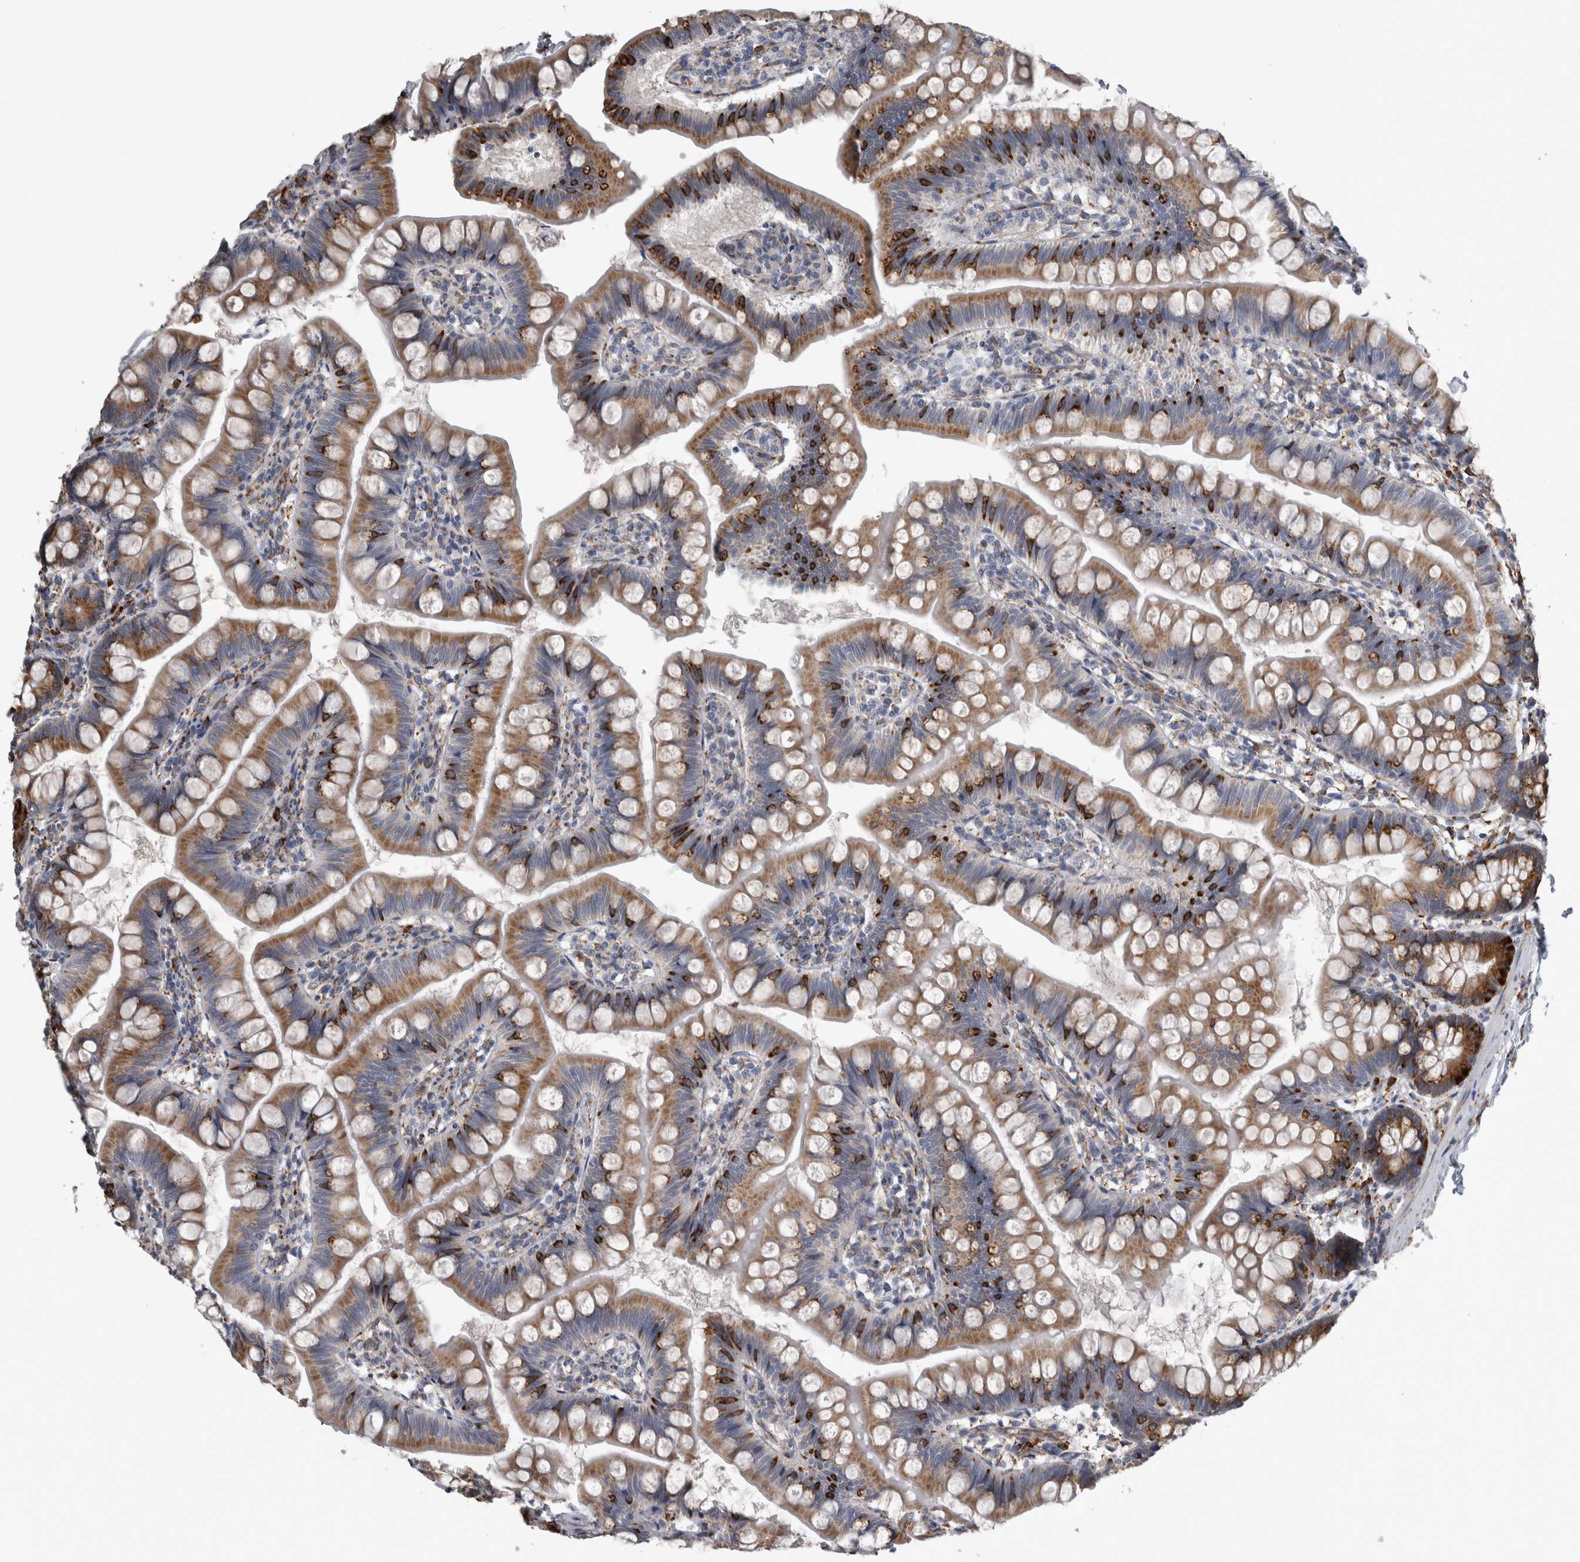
{"staining": {"intensity": "strong", "quantity": ">75%", "location": "cytoplasmic/membranous"}, "tissue": "small intestine", "cell_type": "Glandular cells", "image_type": "normal", "snomed": [{"axis": "morphology", "description": "Normal tissue, NOS"}, {"axis": "topography", "description": "Small intestine"}], "caption": "This image demonstrates immunohistochemistry staining of benign human small intestine, with high strong cytoplasmic/membranous staining in about >75% of glandular cells.", "gene": "FHIP2B", "patient": {"sex": "male", "age": 7}}